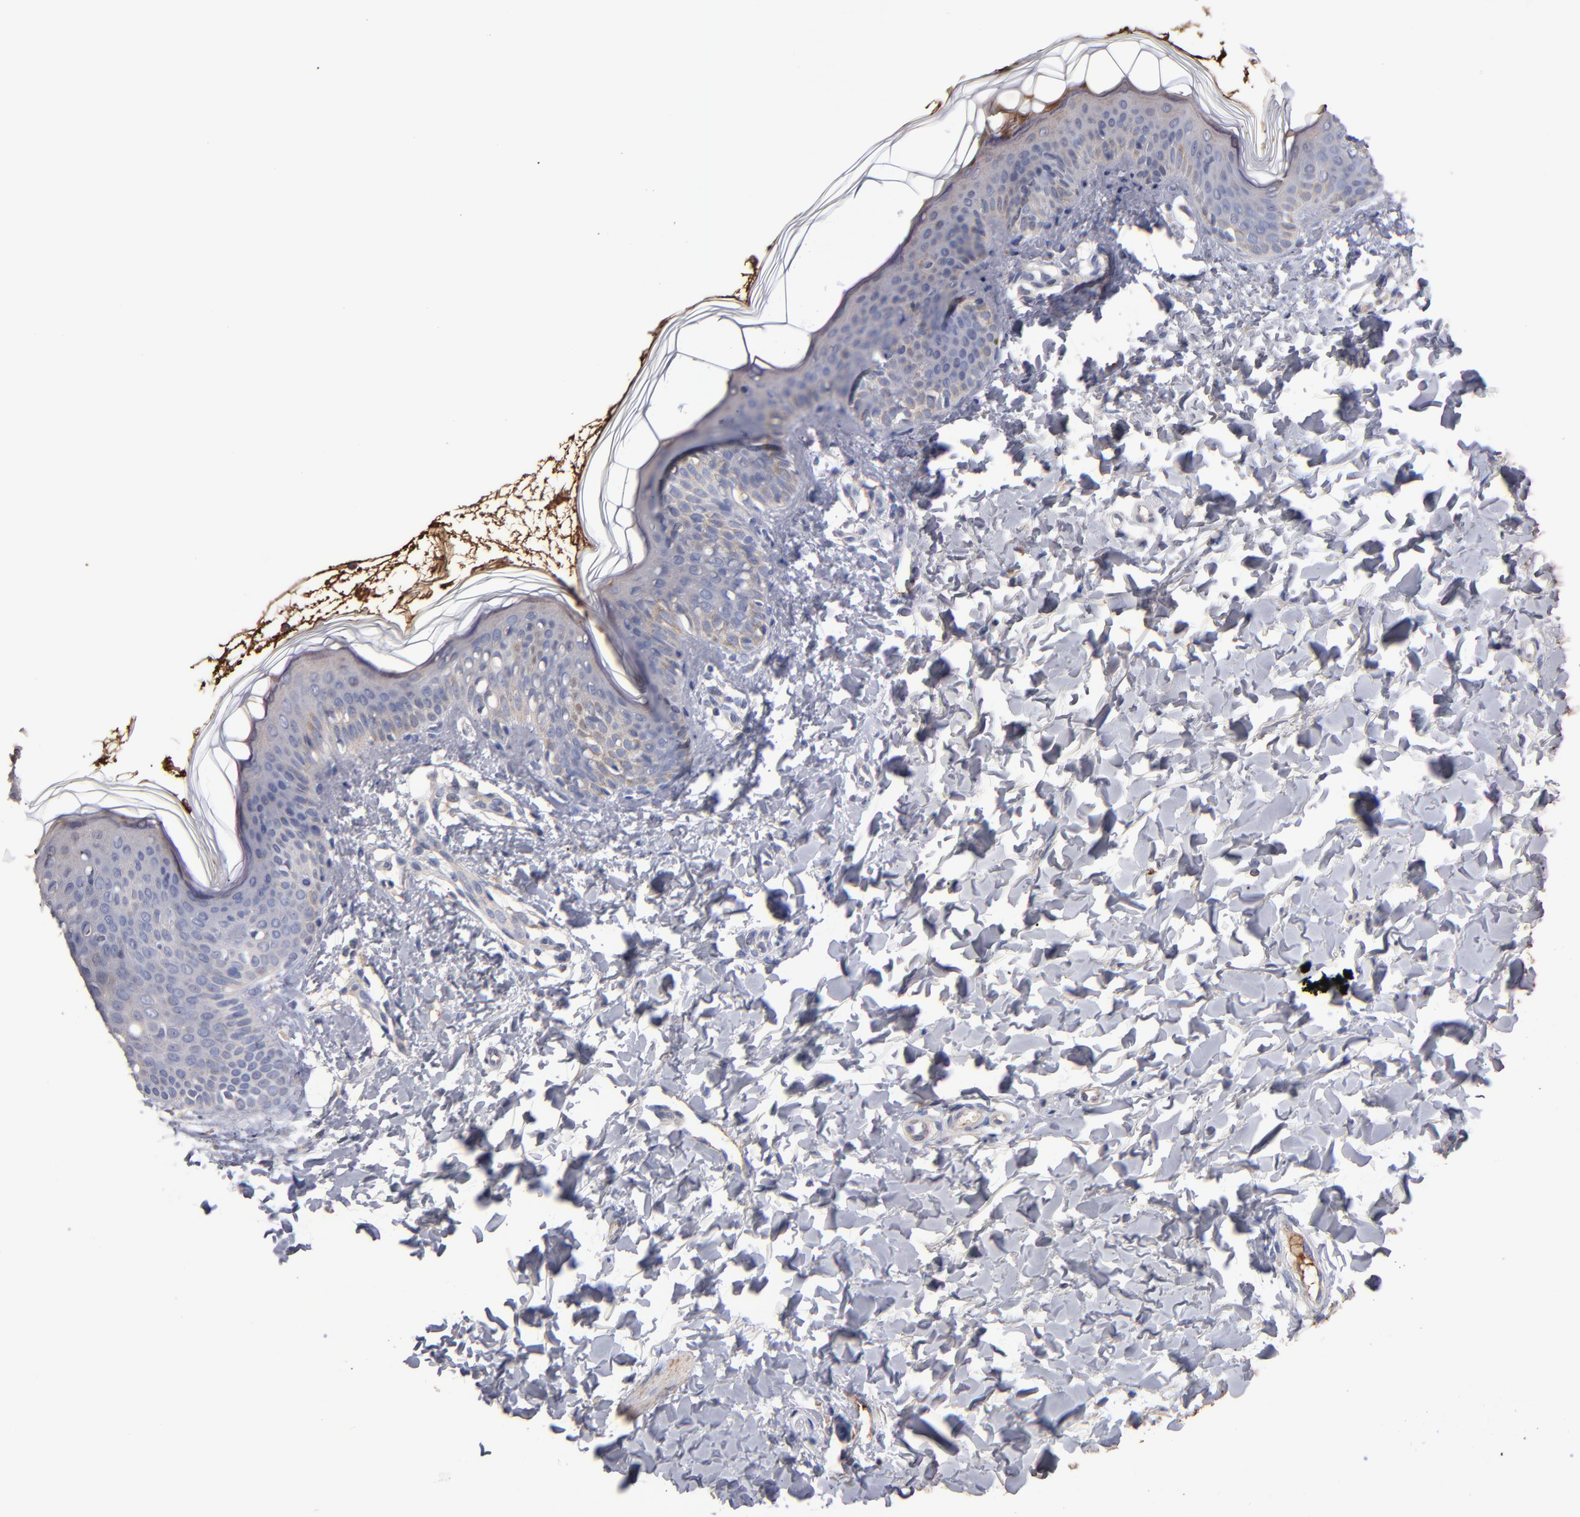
{"staining": {"intensity": "negative", "quantity": "none", "location": "none"}, "tissue": "skin", "cell_type": "Fibroblasts", "image_type": "normal", "snomed": [{"axis": "morphology", "description": "Normal tissue, NOS"}, {"axis": "topography", "description": "Skin"}], "caption": "Immunohistochemistry of normal human skin exhibits no staining in fibroblasts.", "gene": "DACT1", "patient": {"sex": "female", "age": 4}}